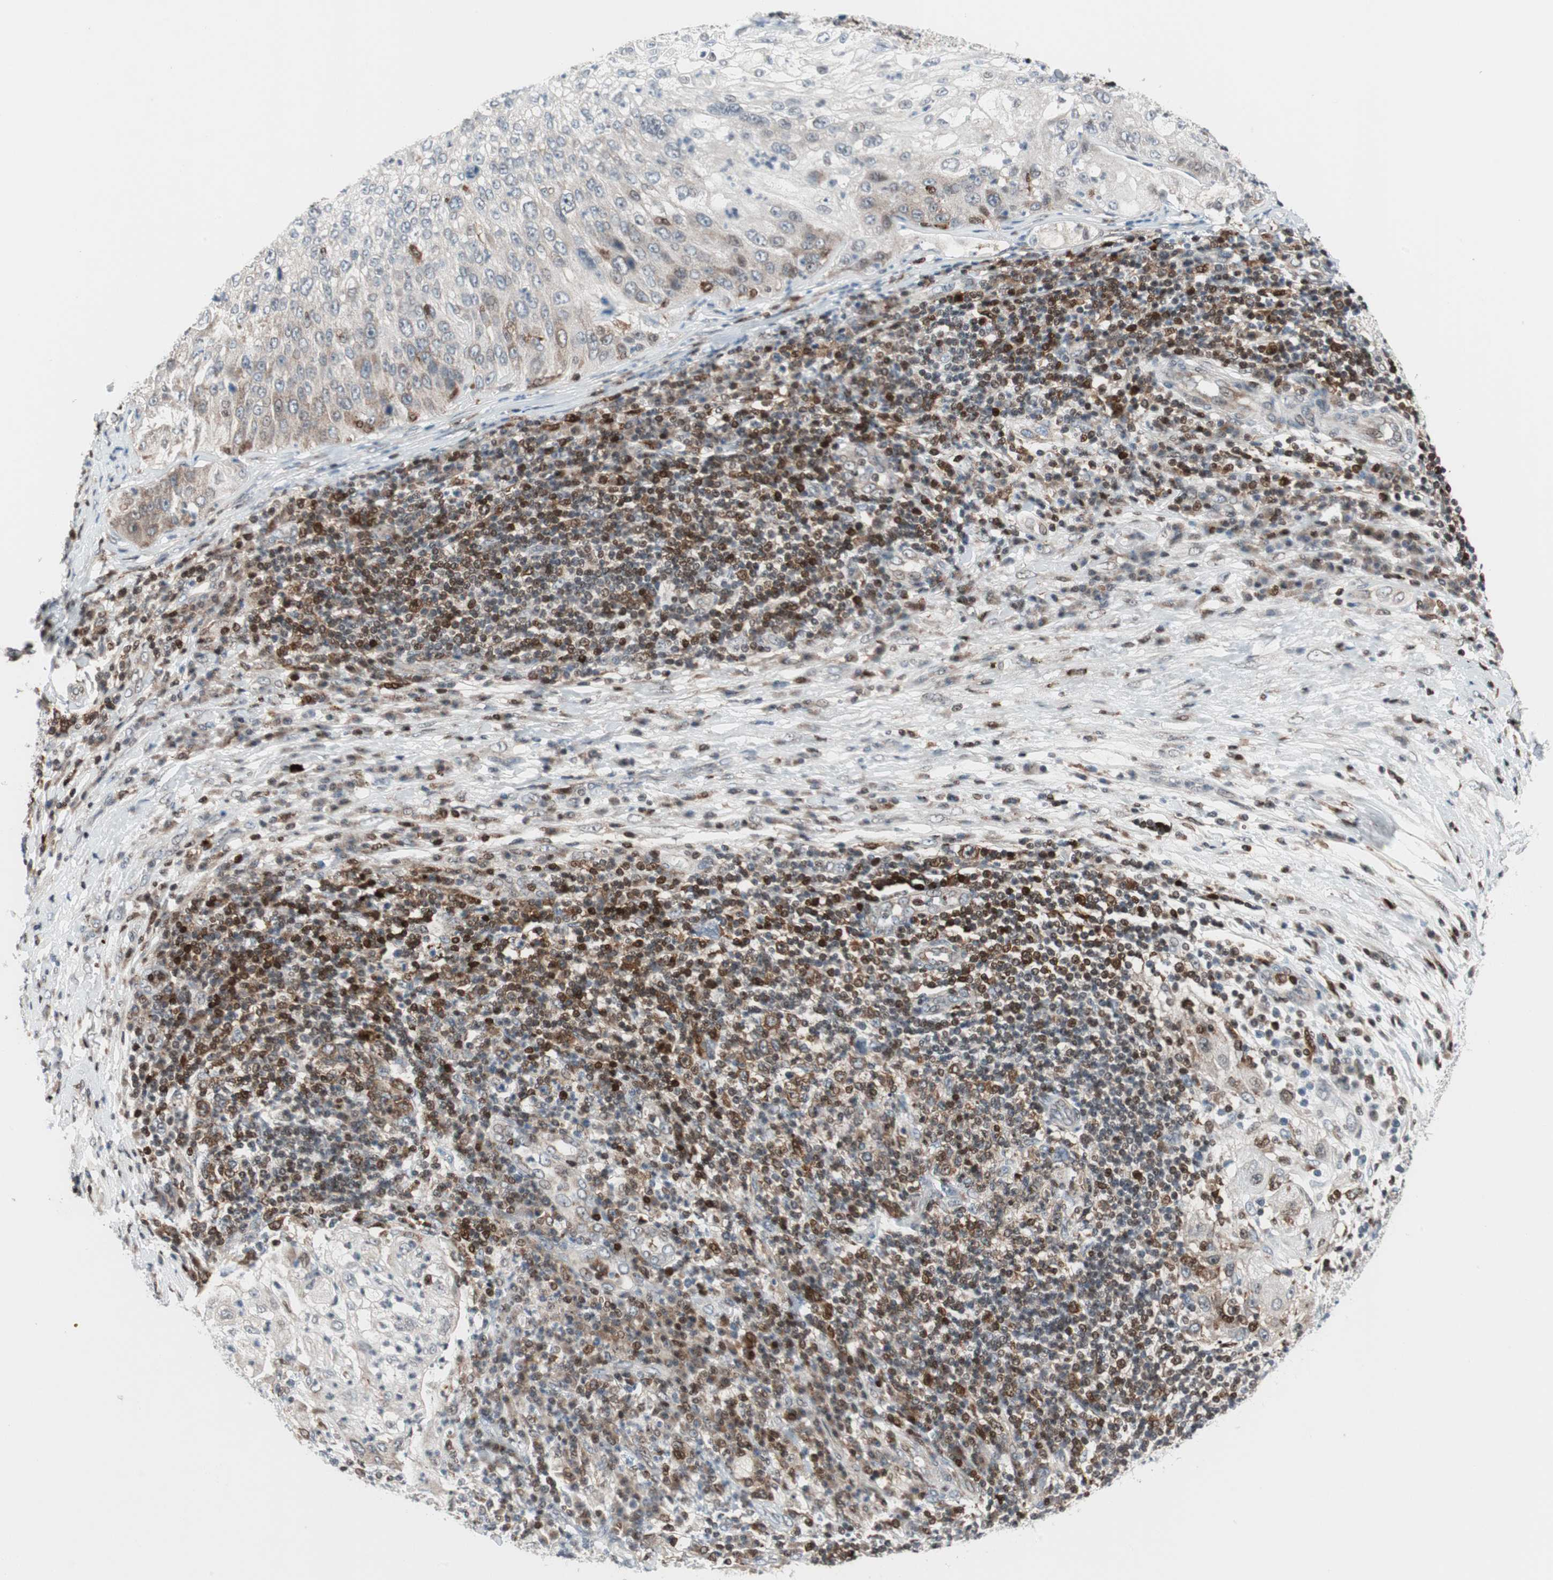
{"staining": {"intensity": "weak", "quantity": "<25%", "location": "cytoplasmic/membranous"}, "tissue": "lung cancer", "cell_type": "Tumor cells", "image_type": "cancer", "snomed": [{"axis": "morphology", "description": "Inflammation, NOS"}, {"axis": "morphology", "description": "Squamous cell carcinoma, NOS"}, {"axis": "topography", "description": "Lymph node"}, {"axis": "topography", "description": "Soft tissue"}, {"axis": "topography", "description": "Lung"}], "caption": "Immunohistochemistry (IHC) micrograph of lung cancer (squamous cell carcinoma) stained for a protein (brown), which demonstrates no positivity in tumor cells.", "gene": "RGS10", "patient": {"sex": "male", "age": 66}}